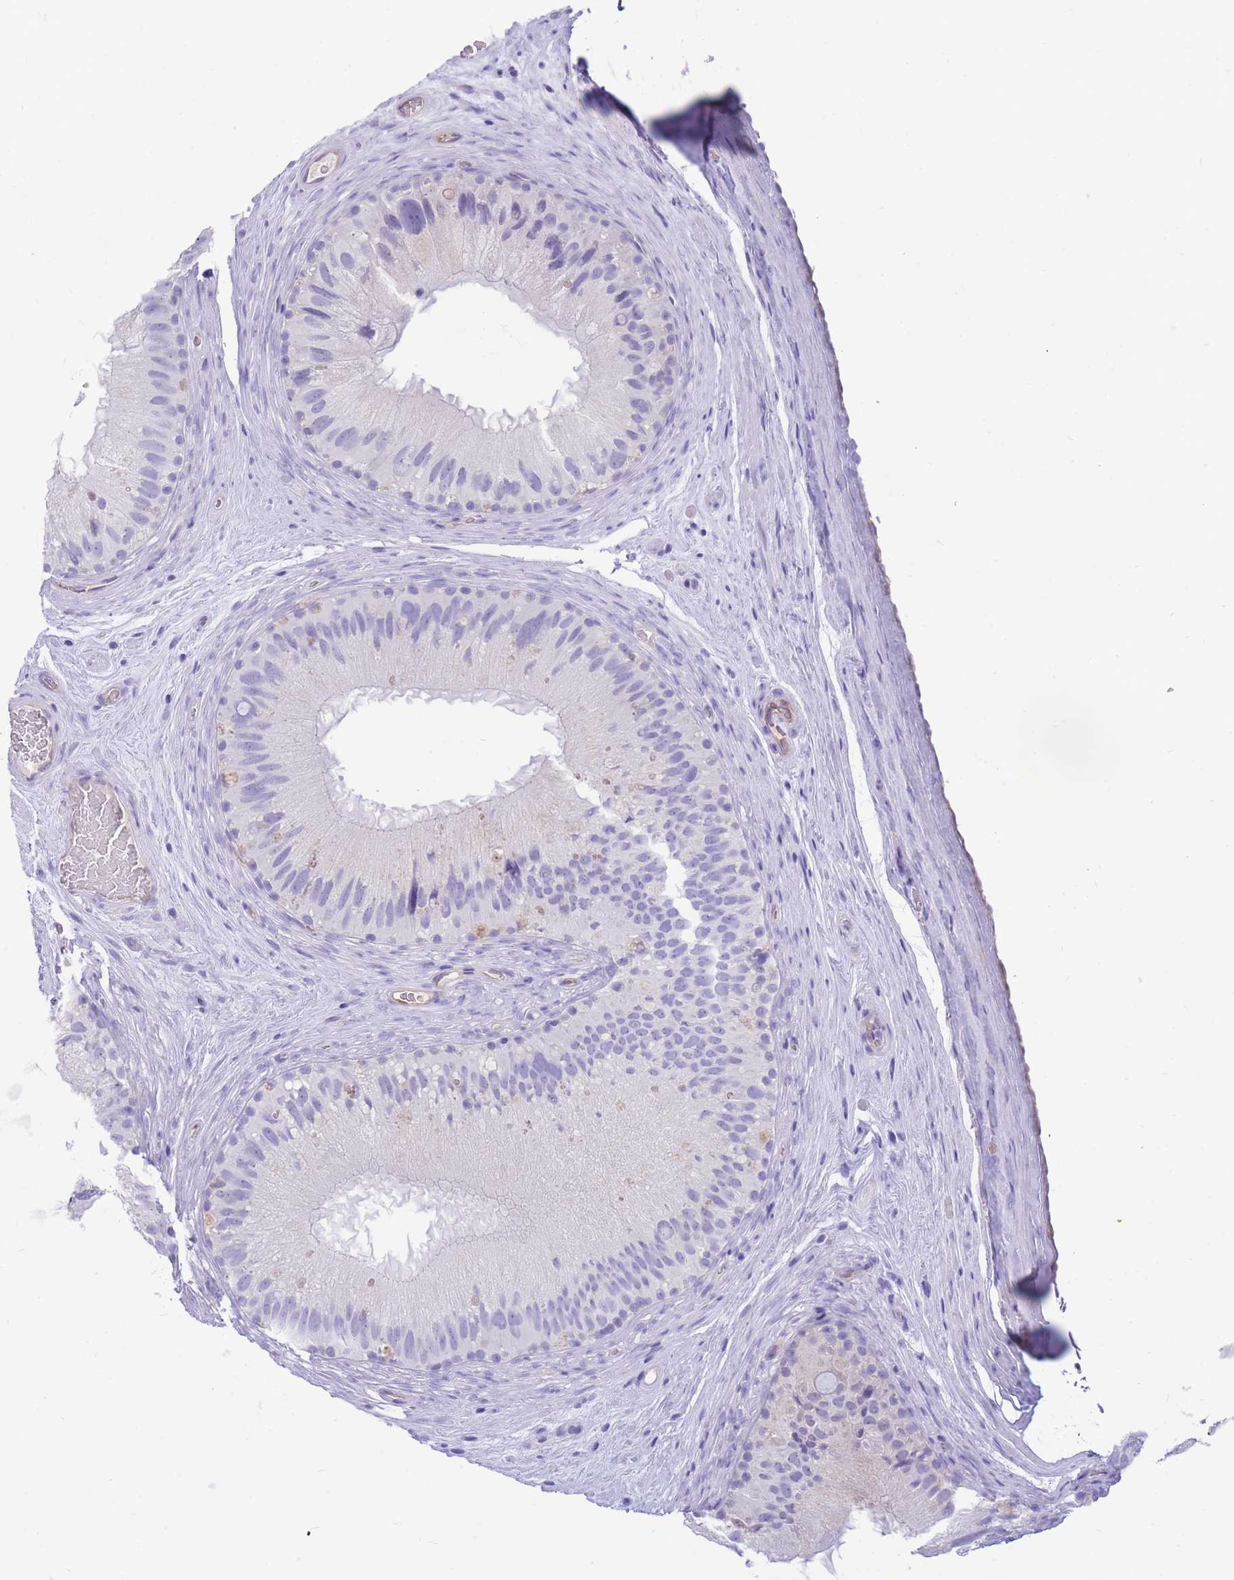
{"staining": {"intensity": "negative", "quantity": "none", "location": "none"}, "tissue": "epididymis", "cell_type": "Glandular cells", "image_type": "normal", "snomed": [{"axis": "morphology", "description": "Normal tissue, NOS"}, {"axis": "topography", "description": "Epididymis"}], "caption": "Glandular cells show no significant positivity in unremarkable epididymis. (DAB immunohistochemistry with hematoxylin counter stain).", "gene": "SULT1A1", "patient": {"sex": "male", "age": 50}}